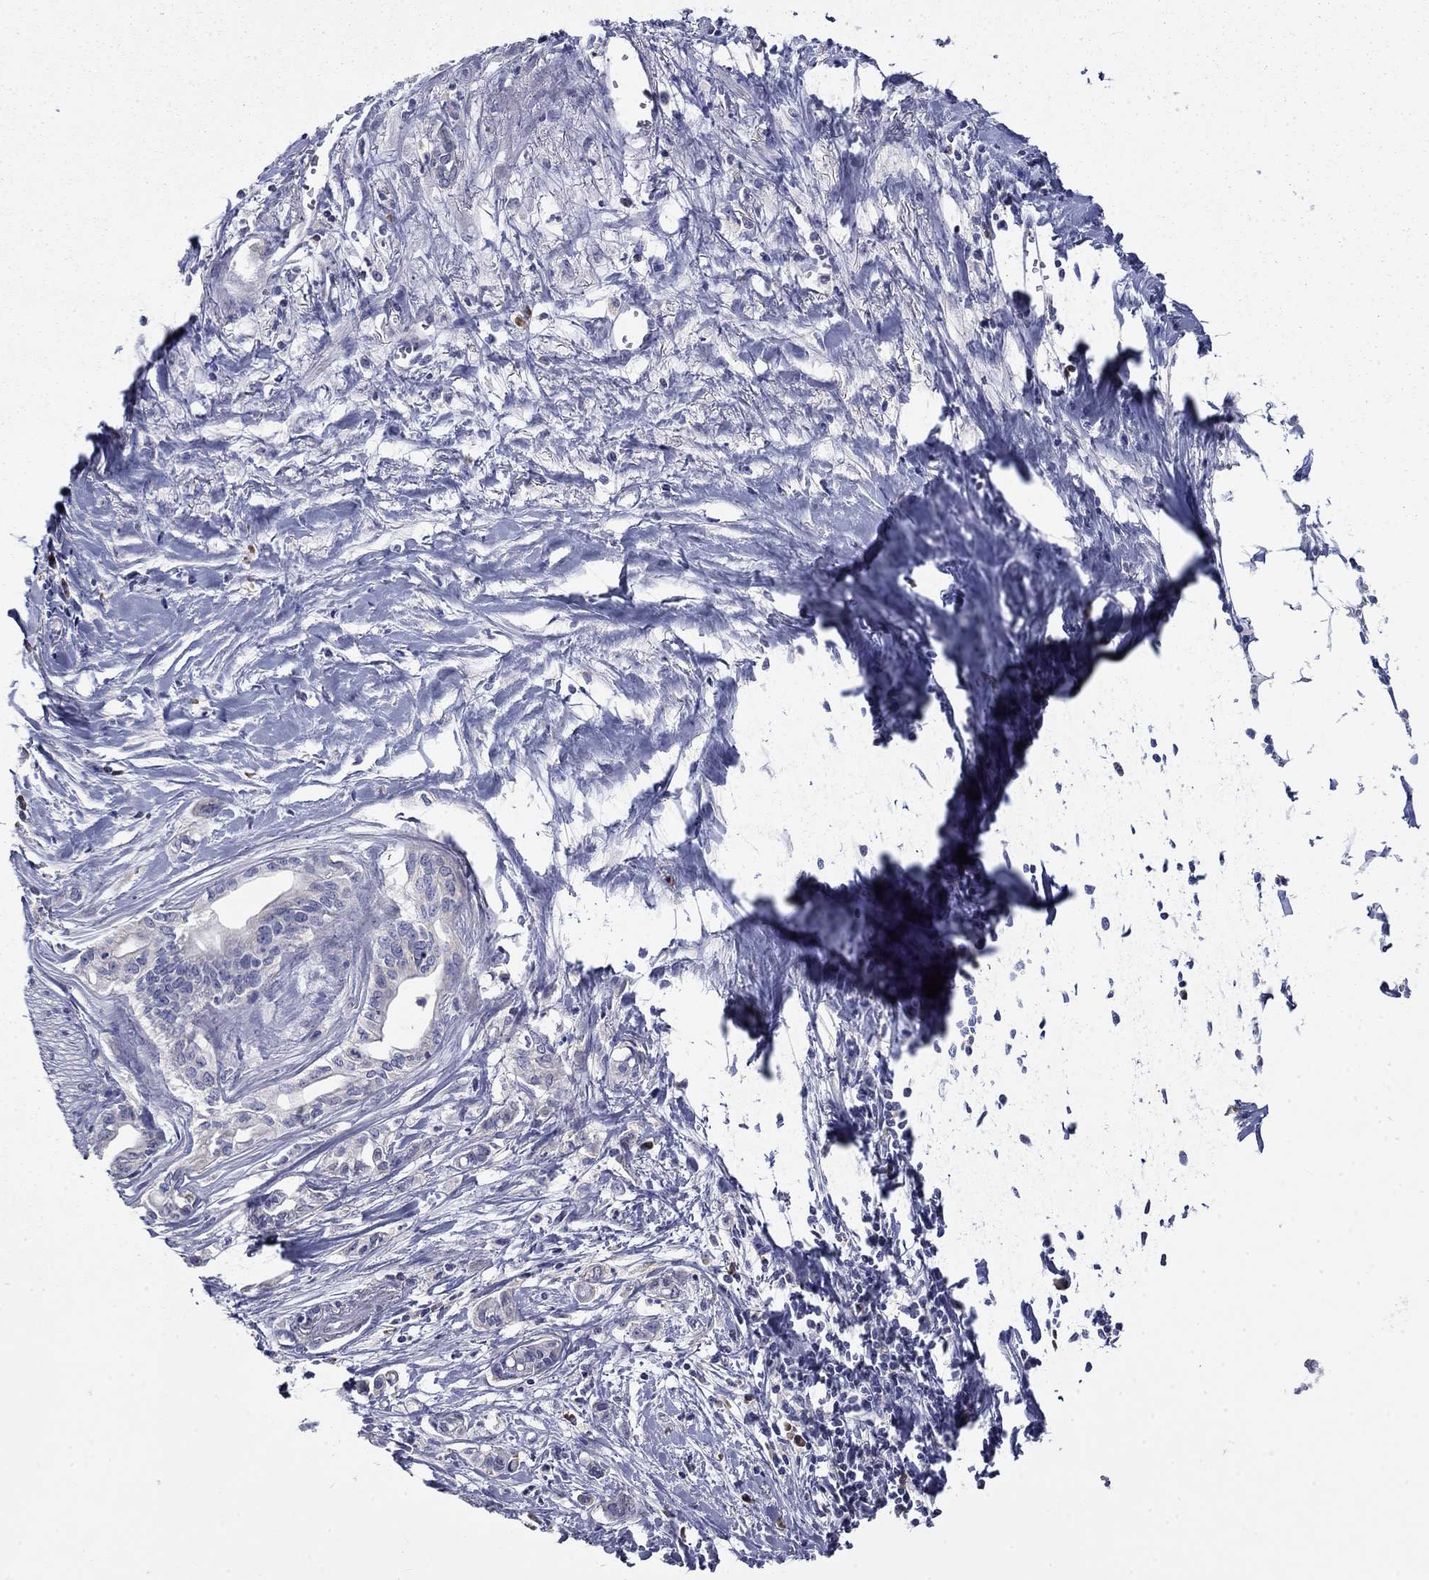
{"staining": {"intensity": "negative", "quantity": "none", "location": "none"}, "tissue": "pancreatic cancer", "cell_type": "Tumor cells", "image_type": "cancer", "snomed": [{"axis": "morphology", "description": "Adenocarcinoma, NOS"}, {"axis": "topography", "description": "Pancreas"}], "caption": "The image exhibits no staining of tumor cells in pancreatic cancer.", "gene": "POU2F2", "patient": {"sex": "male", "age": 71}}